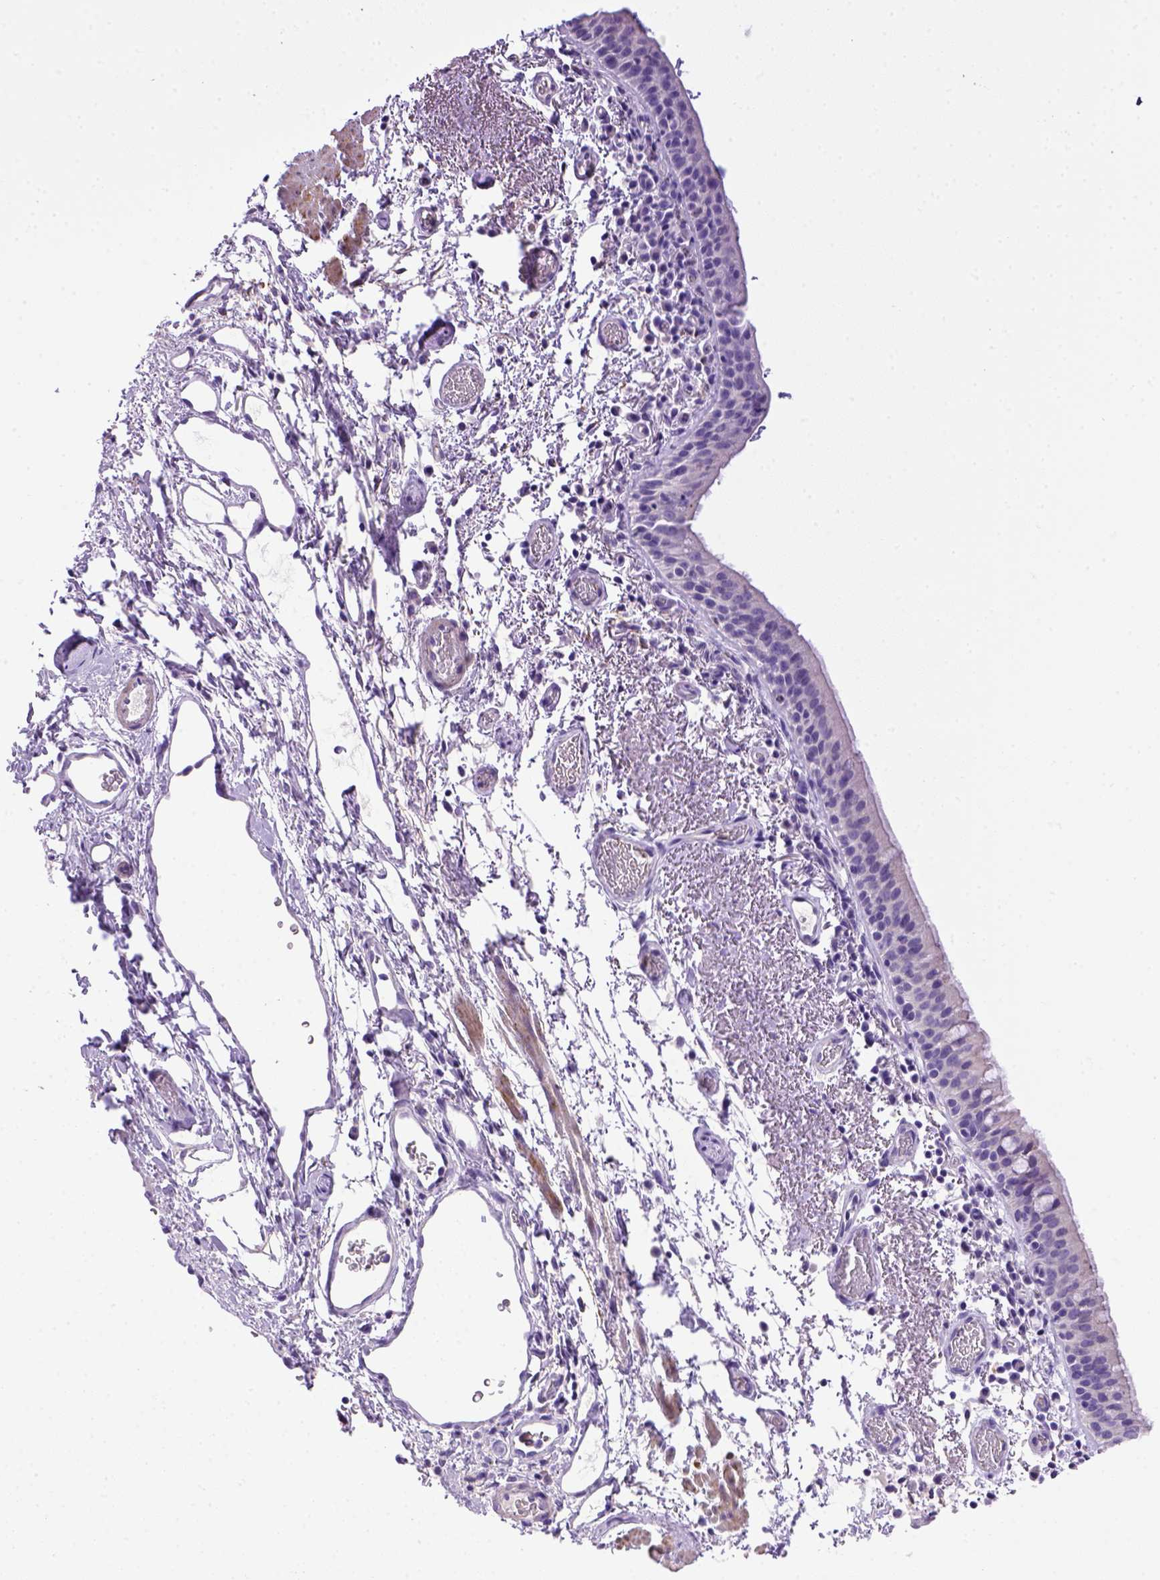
{"staining": {"intensity": "negative", "quantity": "none", "location": "none"}, "tissue": "bronchus", "cell_type": "Respiratory epithelial cells", "image_type": "normal", "snomed": [{"axis": "morphology", "description": "Normal tissue, NOS"}, {"axis": "morphology", "description": "Adenocarcinoma, NOS"}, {"axis": "topography", "description": "Bronchus"}], "caption": "Immunohistochemistry image of normal human bronchus stained for a protein (brown), which demonstrates no staining in respiratory epithelial cells.", "gene": "BAAT", "patient": {"sex": "male", "age": 68}}